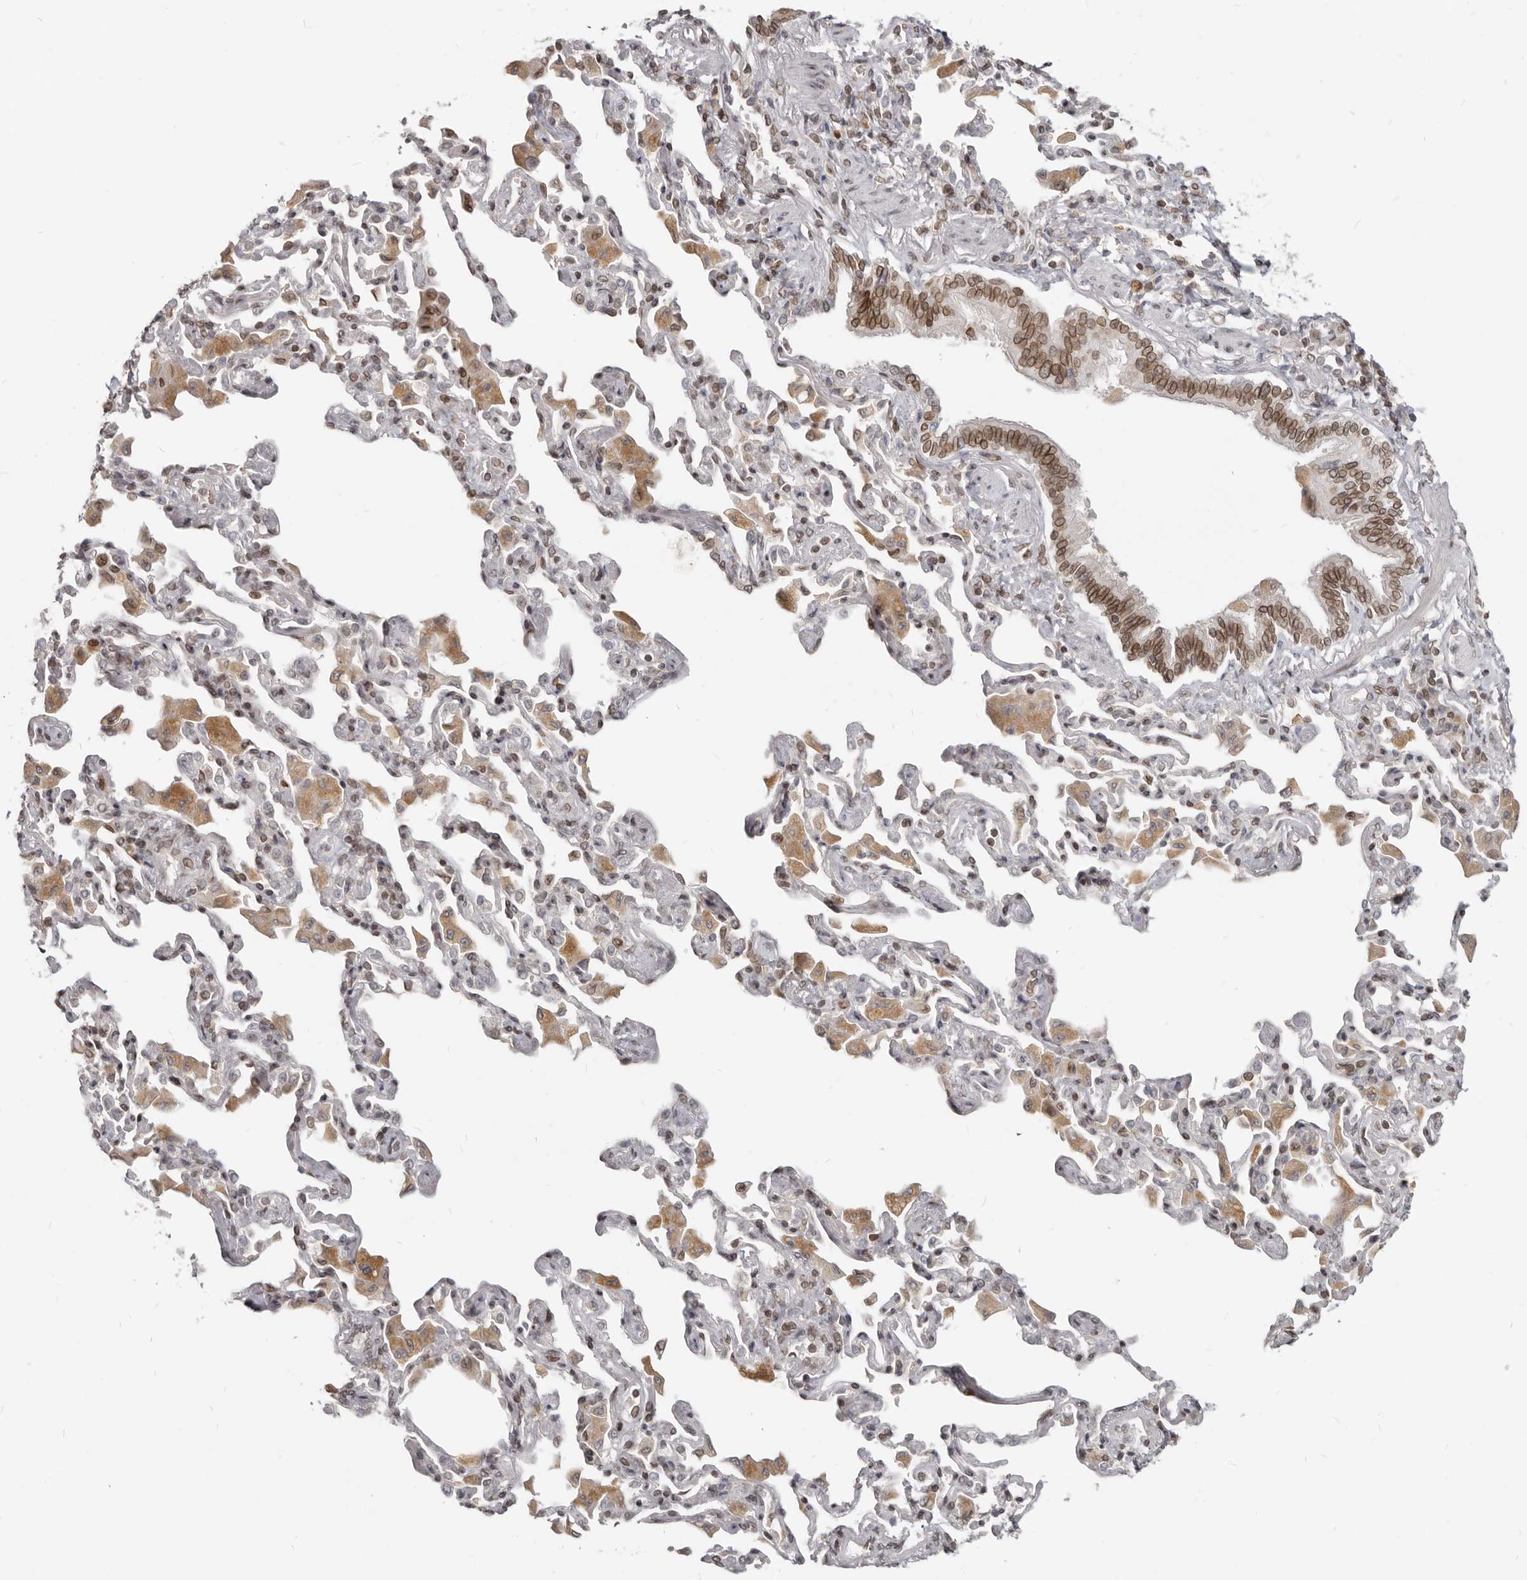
{"staining": {"intensity": "strong", "quantity": ">75%", "location": "cytoplasmic/membranous,nuclear"}, "tissue": "bronchus", "cell_type": "Respiratory epithelial cells", "image_type": "normal", "snomed": [{"axis": "morphology", "description": "Normal tissue, NOS"}, {"axis": "morphology", "description": "Inflammation, NOS"}, {"axis": "topography", "description": "Bronchus"}, {"axis": "topography", "description": "Lung"}], "caption": "A micrograph of human bronchus stained for a protein shows strong cytoplasmic/membranous,nuclear brown staining in respiratory epithelial cells. (DAB IHC with brightfield microscopy, high magnification).", "gene": "NUP153", "patient": {"sex": "female", "age": 46}}